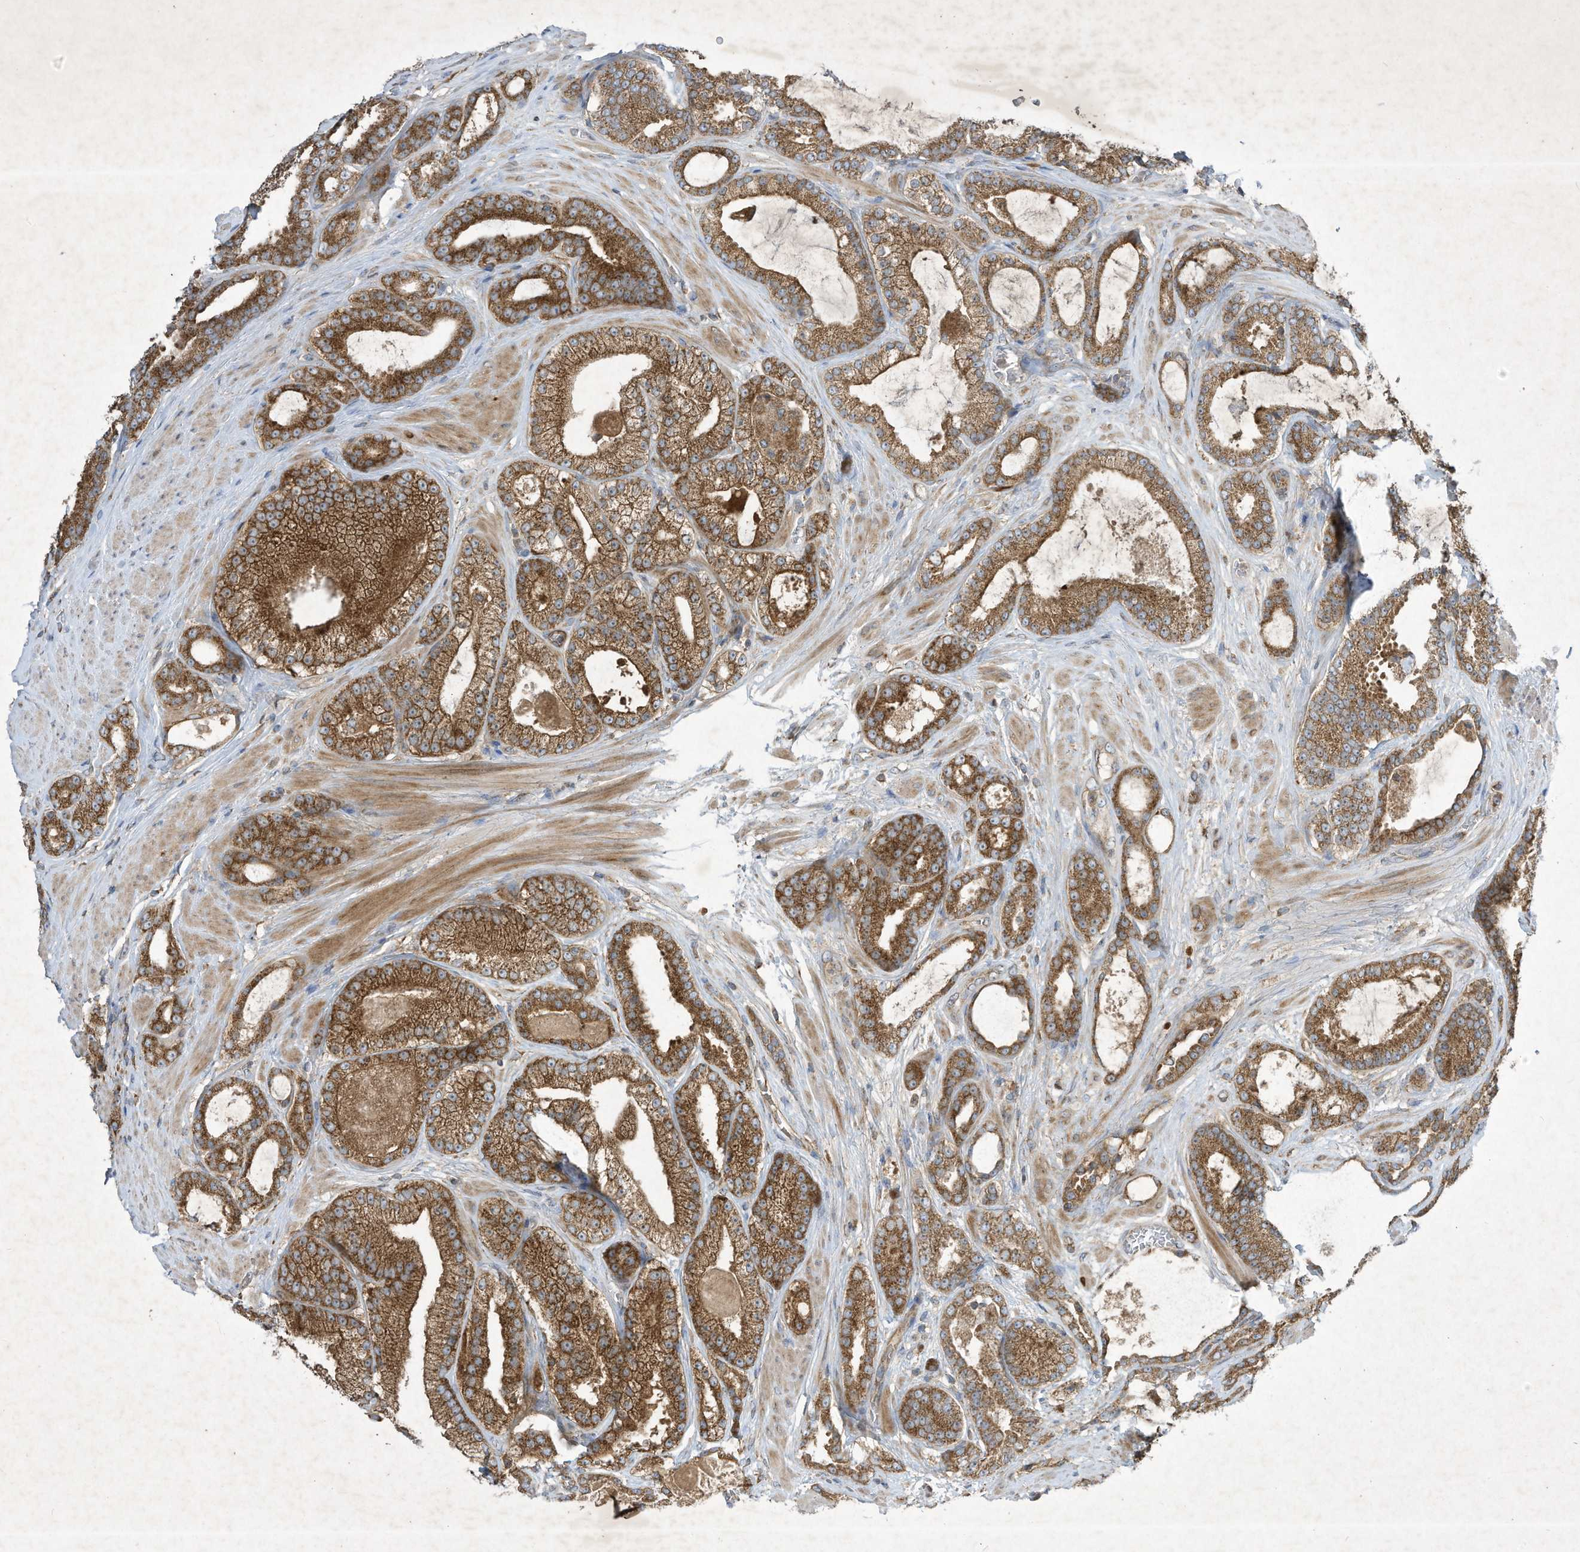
{"staining": {"intensity": "moderate", "quantity": ">75%", "location": "cytoplasmic/membranous"}, "tissue": "prostate cancer", "cell_type": "Tumor cells", "image_type": "cancer", "snomed": [{"axis": "morphology", "description": "Adenocarcinoma, High grade"}, {"axis": "topography", "description": "Prostate"}], "caption": "Protein expression by immunohistochemistry (IHC) demonstrates moderate cytoplasmic/membranous positivity in approximately >75% of tumor cells in prostate cancer (adenocarcinoma (high-grade)). The staining was performed using DAB (3,3'-diaminobenzidine) to visualize the protein expression in brown, while the nuclei were stained in blue with hematoxylin (Magnification: 20x).", "gene": "SYNJ2", "patient": {"sex": "male", "age": 60}}